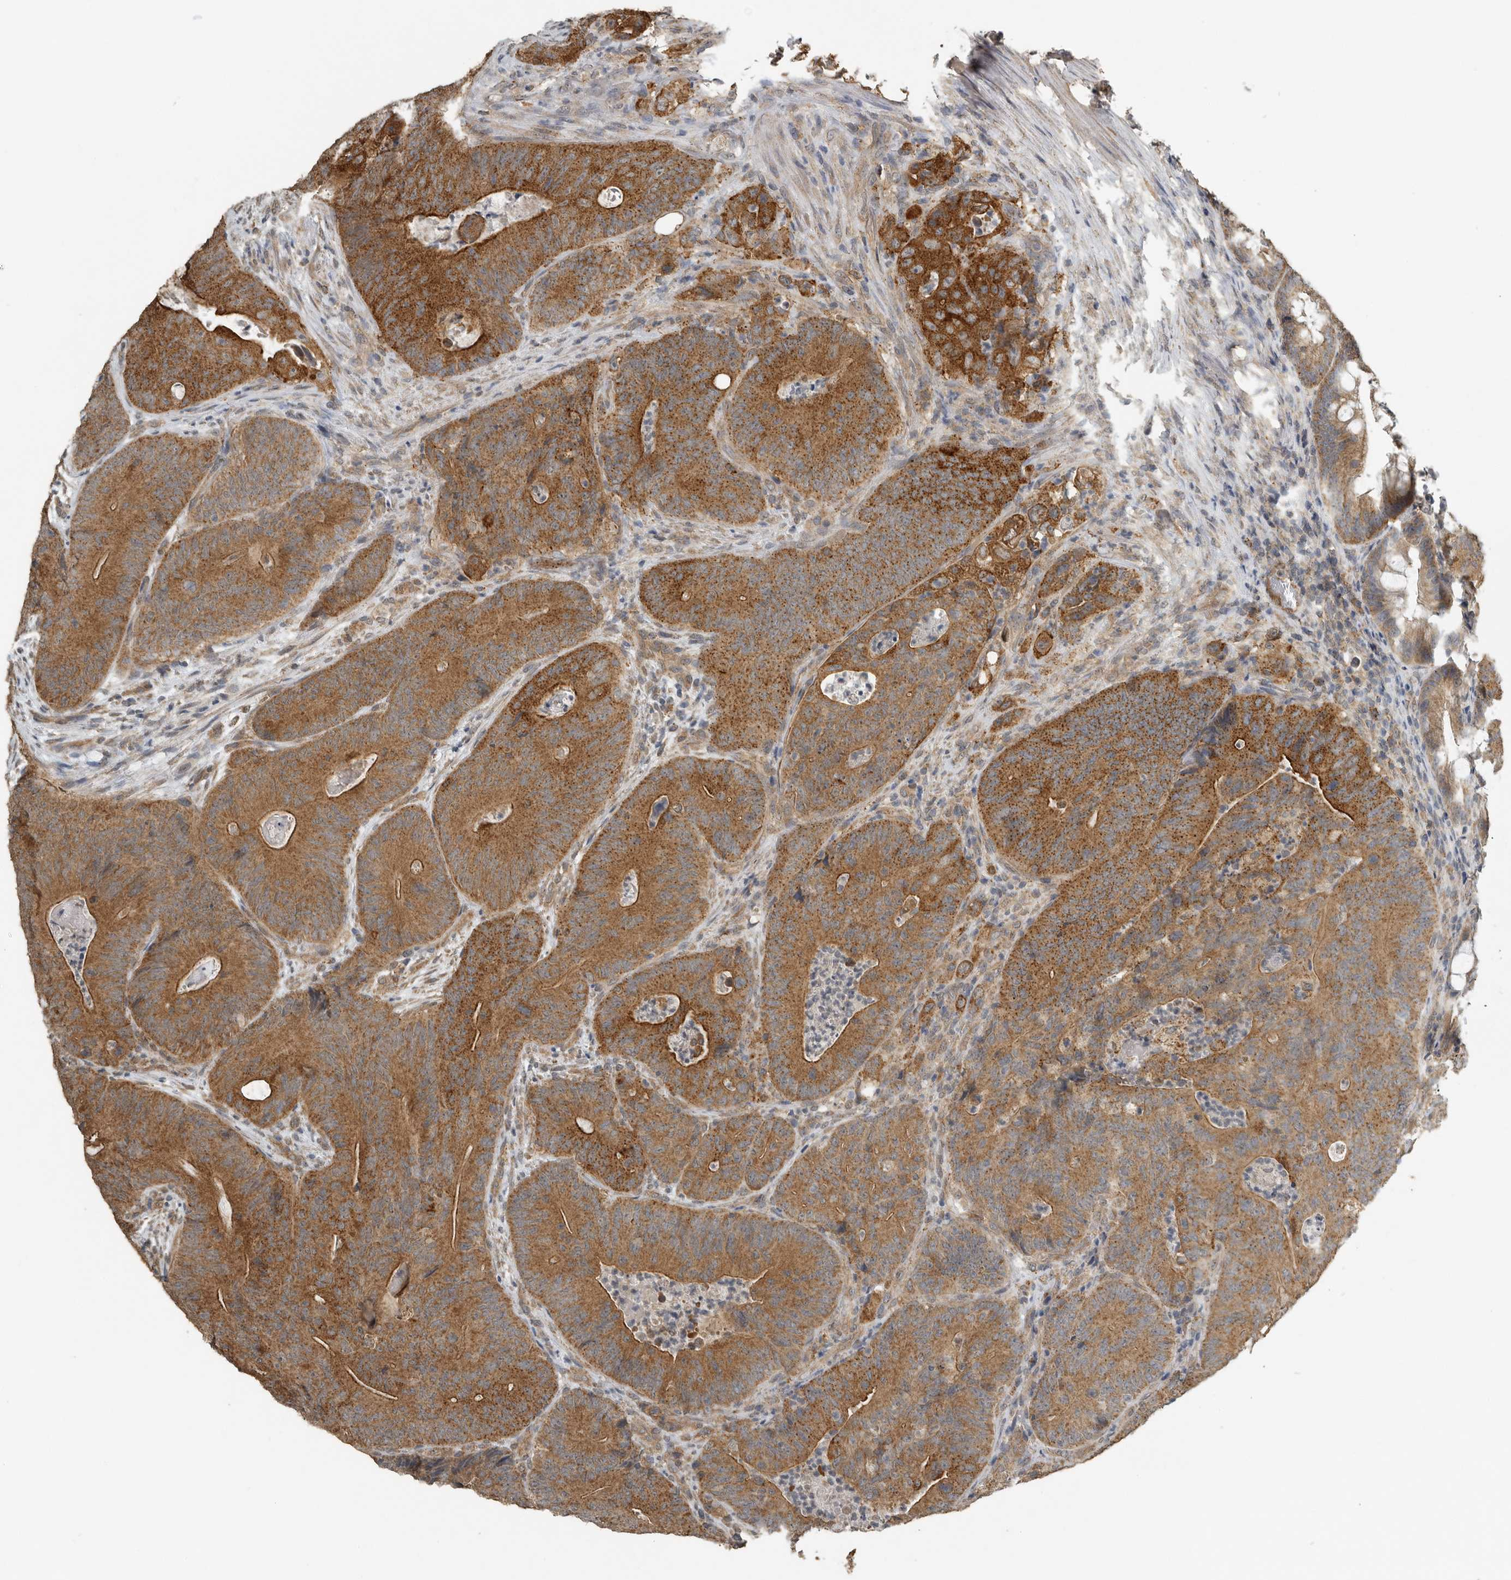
{"staining": {"intensity": "strong", "quantity": ">75%", "location": "cytoplasmic/membranous"}, "tissue": "colorectal cancer", "cell_type": "Tumor cells", "image_type": "cancer", "snomed": [{"axis": "morphology", "description": "Normal tissue, NOS"}, {"axis": "topography", "description": "Colon"}], "caption": "Immunohistochemistry (IHC) (DAB (3,3'-diaminobenzidine)) staining of human colorectal cancer demonstrates strong cytoplasmic/membranous protein staining in about >75% of tumor cells.", "gene": "AFAP1", "patient": {"sex": "female", "age": 82}}